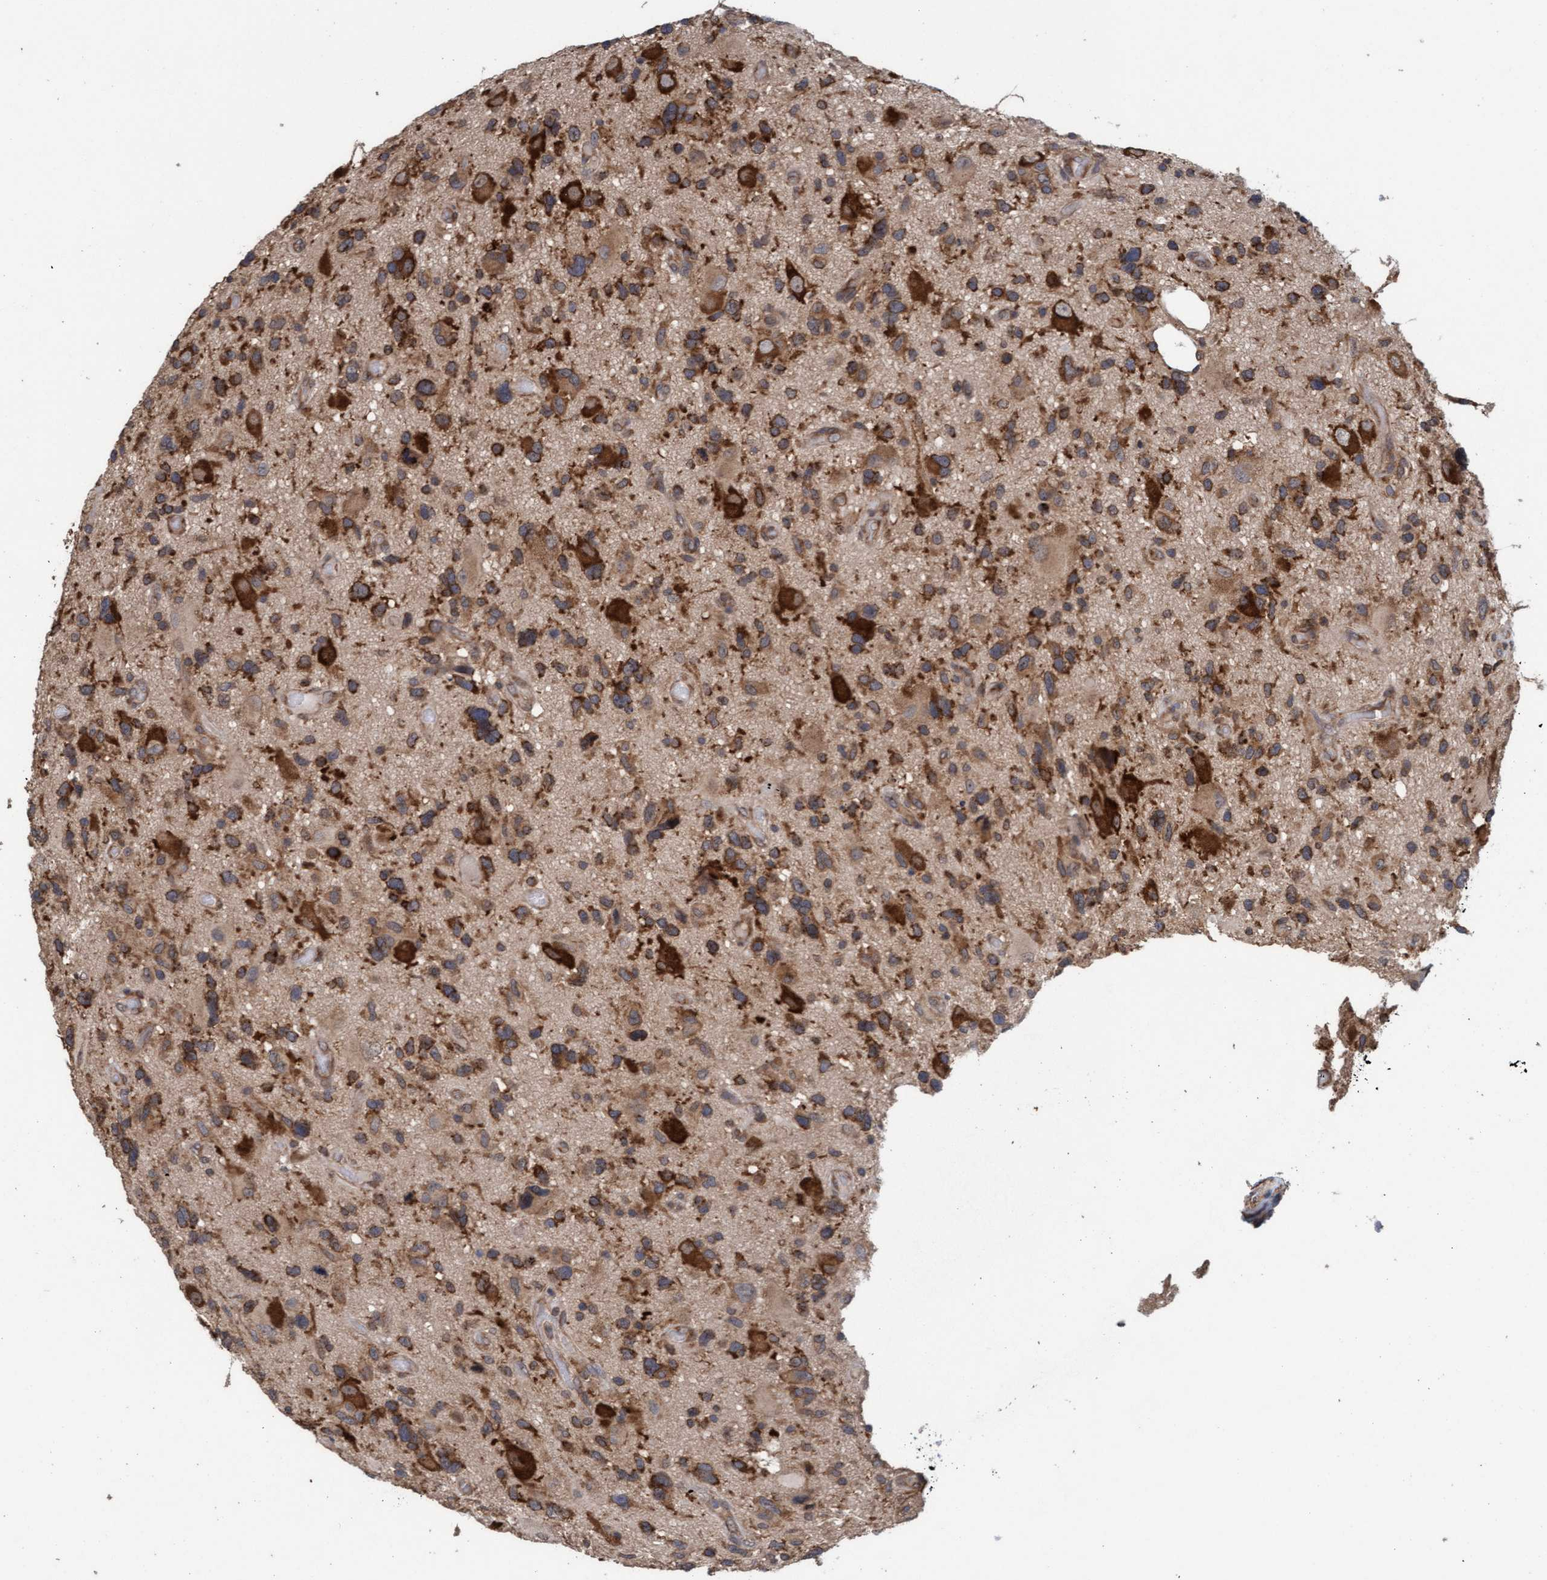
{"staining": {"intensity": "moderate", "quantity": ">75%", "location": "cytoplasmic/membranous"}, "tissue": "glioma", "cell_type": "Tumor cells", "image_type": "cancer", "snomed": [{"axis": "morphology", "description": "Glioma, malignant, High grade"}, {"axis": "topography", "description": "Brain"}], "caption": "Glioma stained with a protein marker shows moderate staining in tumor cells.", "gene": "FXR2", "patient": {"sex": "male", "age": 33}}